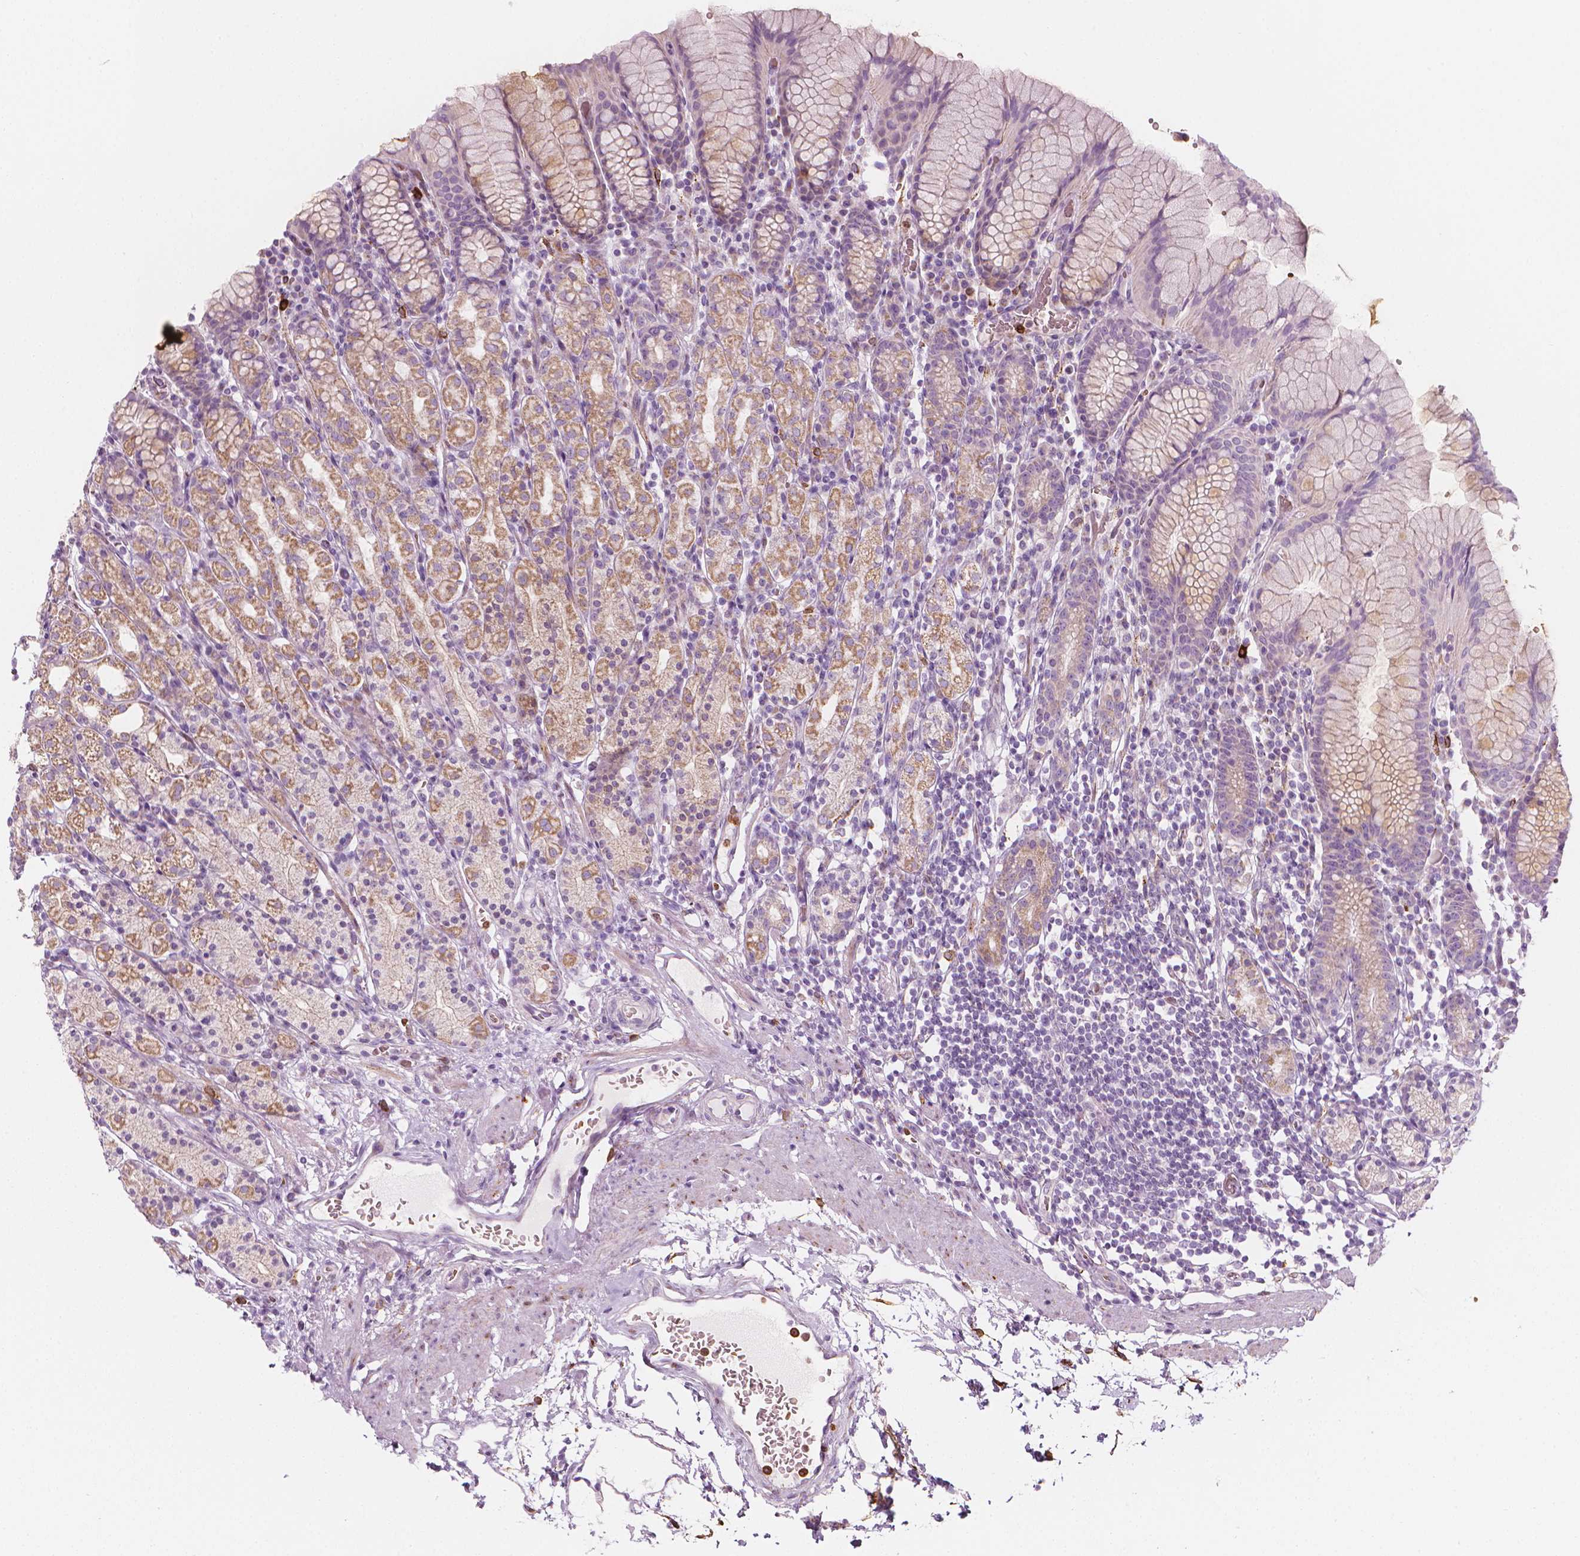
{"staining": {"intensity": "strong", "quantity": "<25%", "location": "cytoplasmic/membranous"}, "tissue": "stomach", "cell_type": "Glandular cells", "image_type": "normal", "snomed": [{"axis": "morphology", "description": "Normal tissue, NOS"}, {"axis": "topography", "description": "Stomach, upper"}, {"axis": "topography", "description": "Stomach"}], "caption": "Normal stomach shows strong cytoplasmic/membranous positivity in about <25% of glandular cells.", "gene": "CES1", "patient": {"sex": "male", "age": 62}}